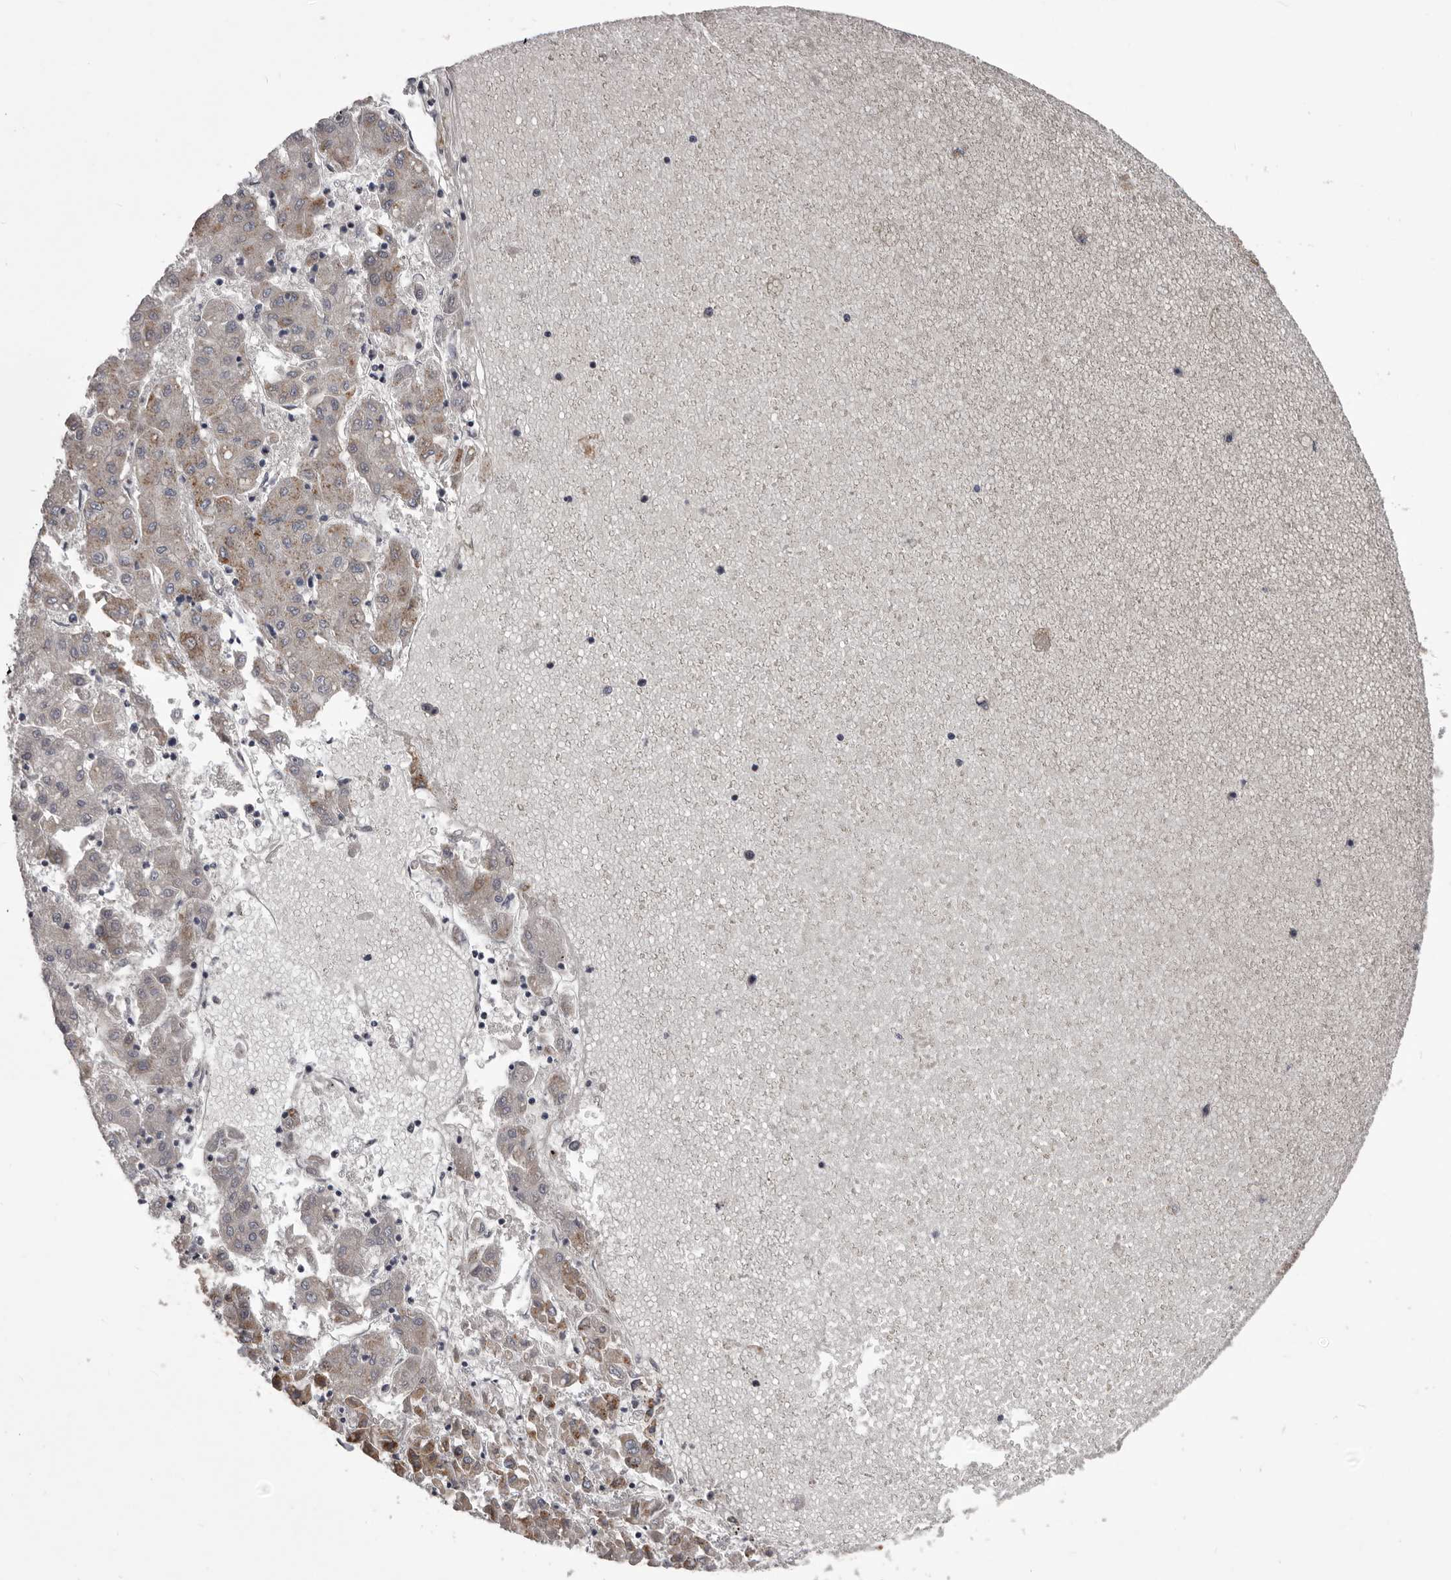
{"staining": {"intensity": "weak", "quantity": "<25%", "location": "cytoplasmic/membranous"}, "tissue": "liver cancer", "cell_type": "Tumor cells", "image_type": "cancer", "snomed": [{"axis": "morphology", "description": "Carcinoma, Hepatocellular, NOS"}, {"axis": "topography", "description": "Liver"}], "caption": "Immunohistochemistry (IHC) histopathology image of neoplastic tissue: liver cancer stained with DAB (3,3'-diaminobenzidine) demonstrates no significant protein expression in tumor cells.", "gene": "LPAR6", "patient": {"sex": "male", "age": 72}}